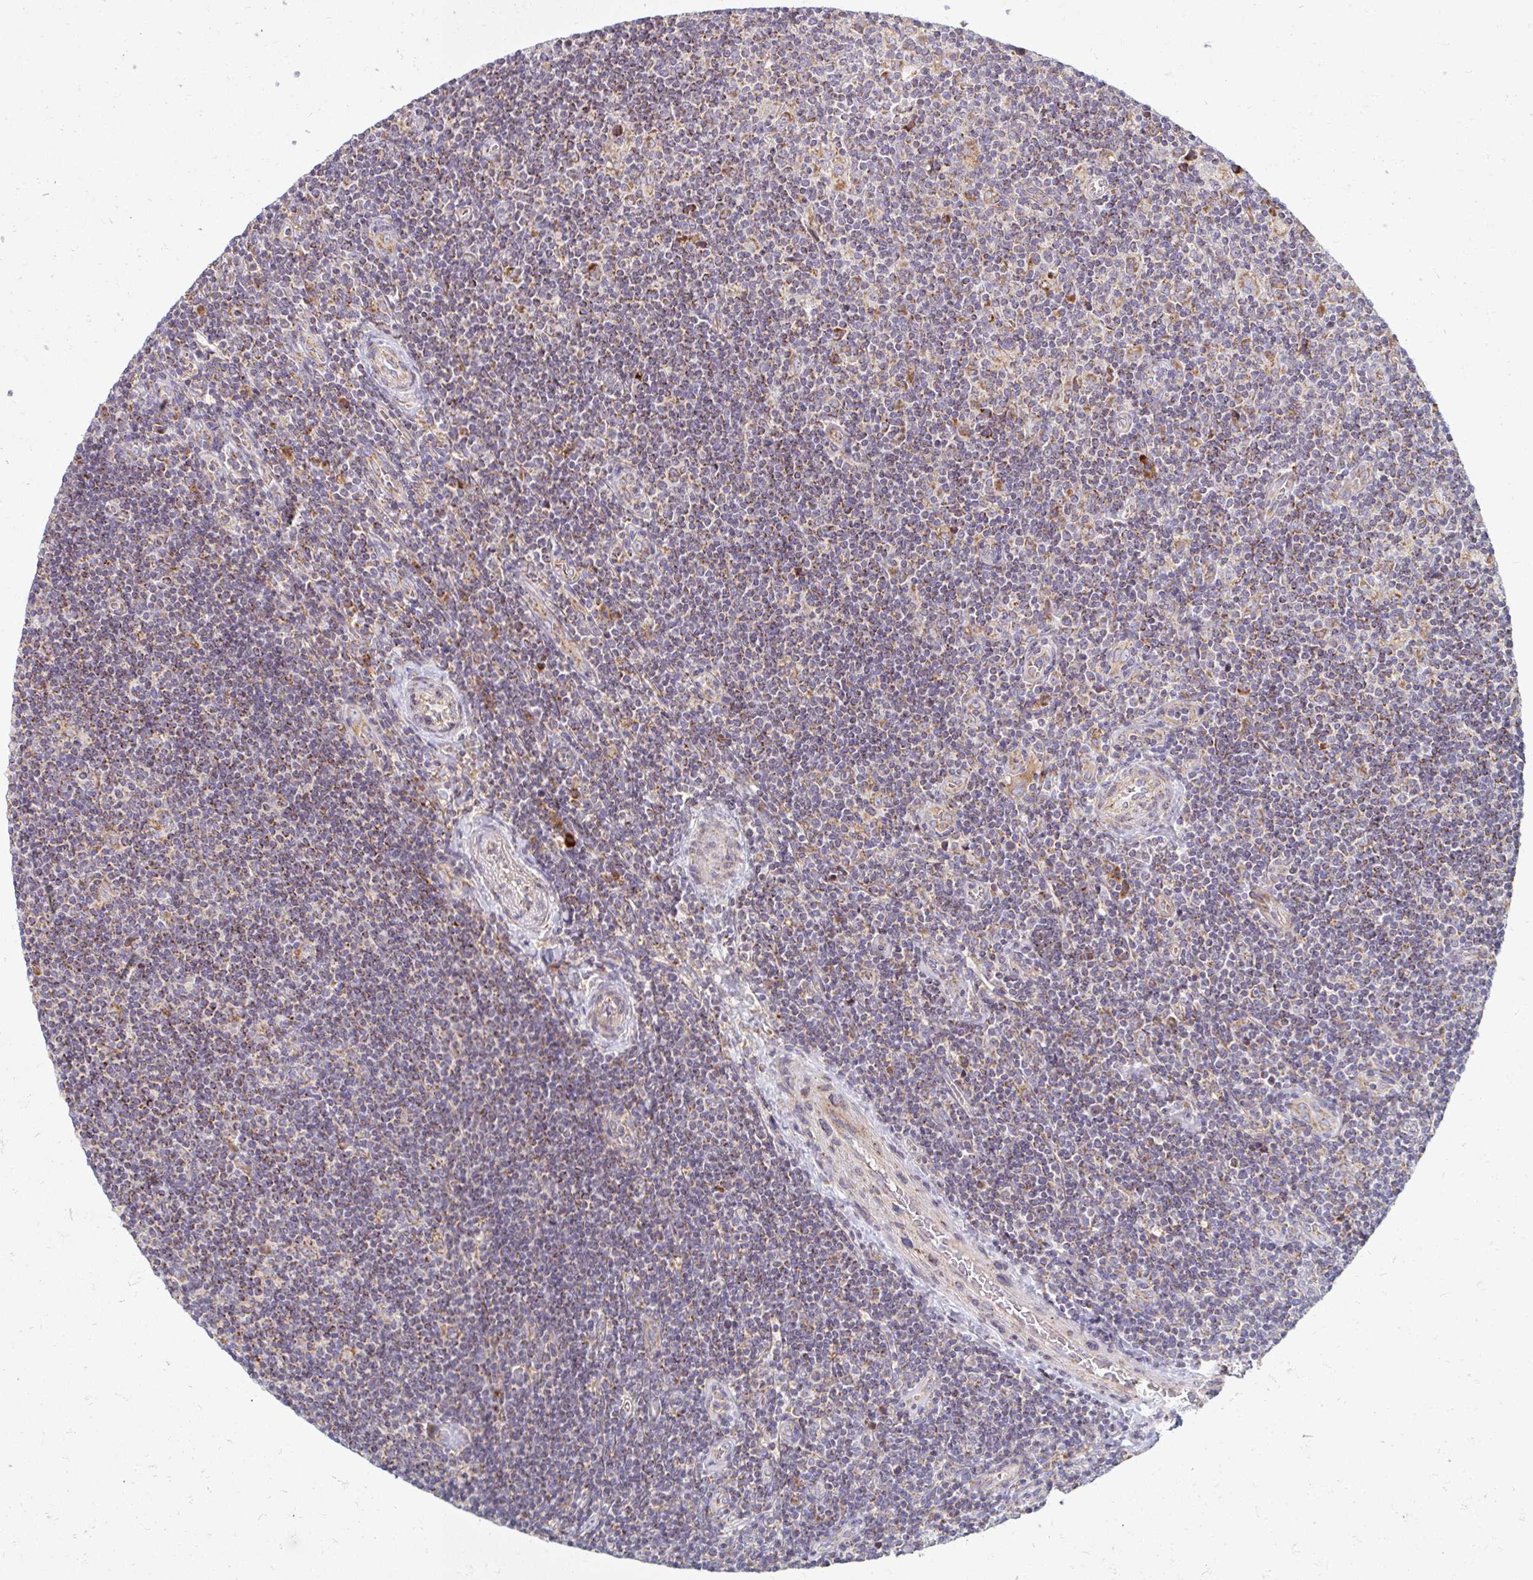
{"staining": {"intensity": "moderate", "quantity": "25%-75%", "location": "cytoplasmic/membranous"}, "tissue": "lymphoma", "cell_type": "Tumor cells", "image_type": "cancer", "snomed": [{"axis": "morphology", "description": "Hodgkin's disease, NOS"}, {"axis": "topography", "description": "Lymph node"}], "caption": "A histopathology image of human lymphoma stained for a protein displays moderate cytoplasmic/membranous brown staining in tumor cells. Nuclei are stained in blue.", "gene": "SKP2", "patient": {"sex": "male", "age": 40}}